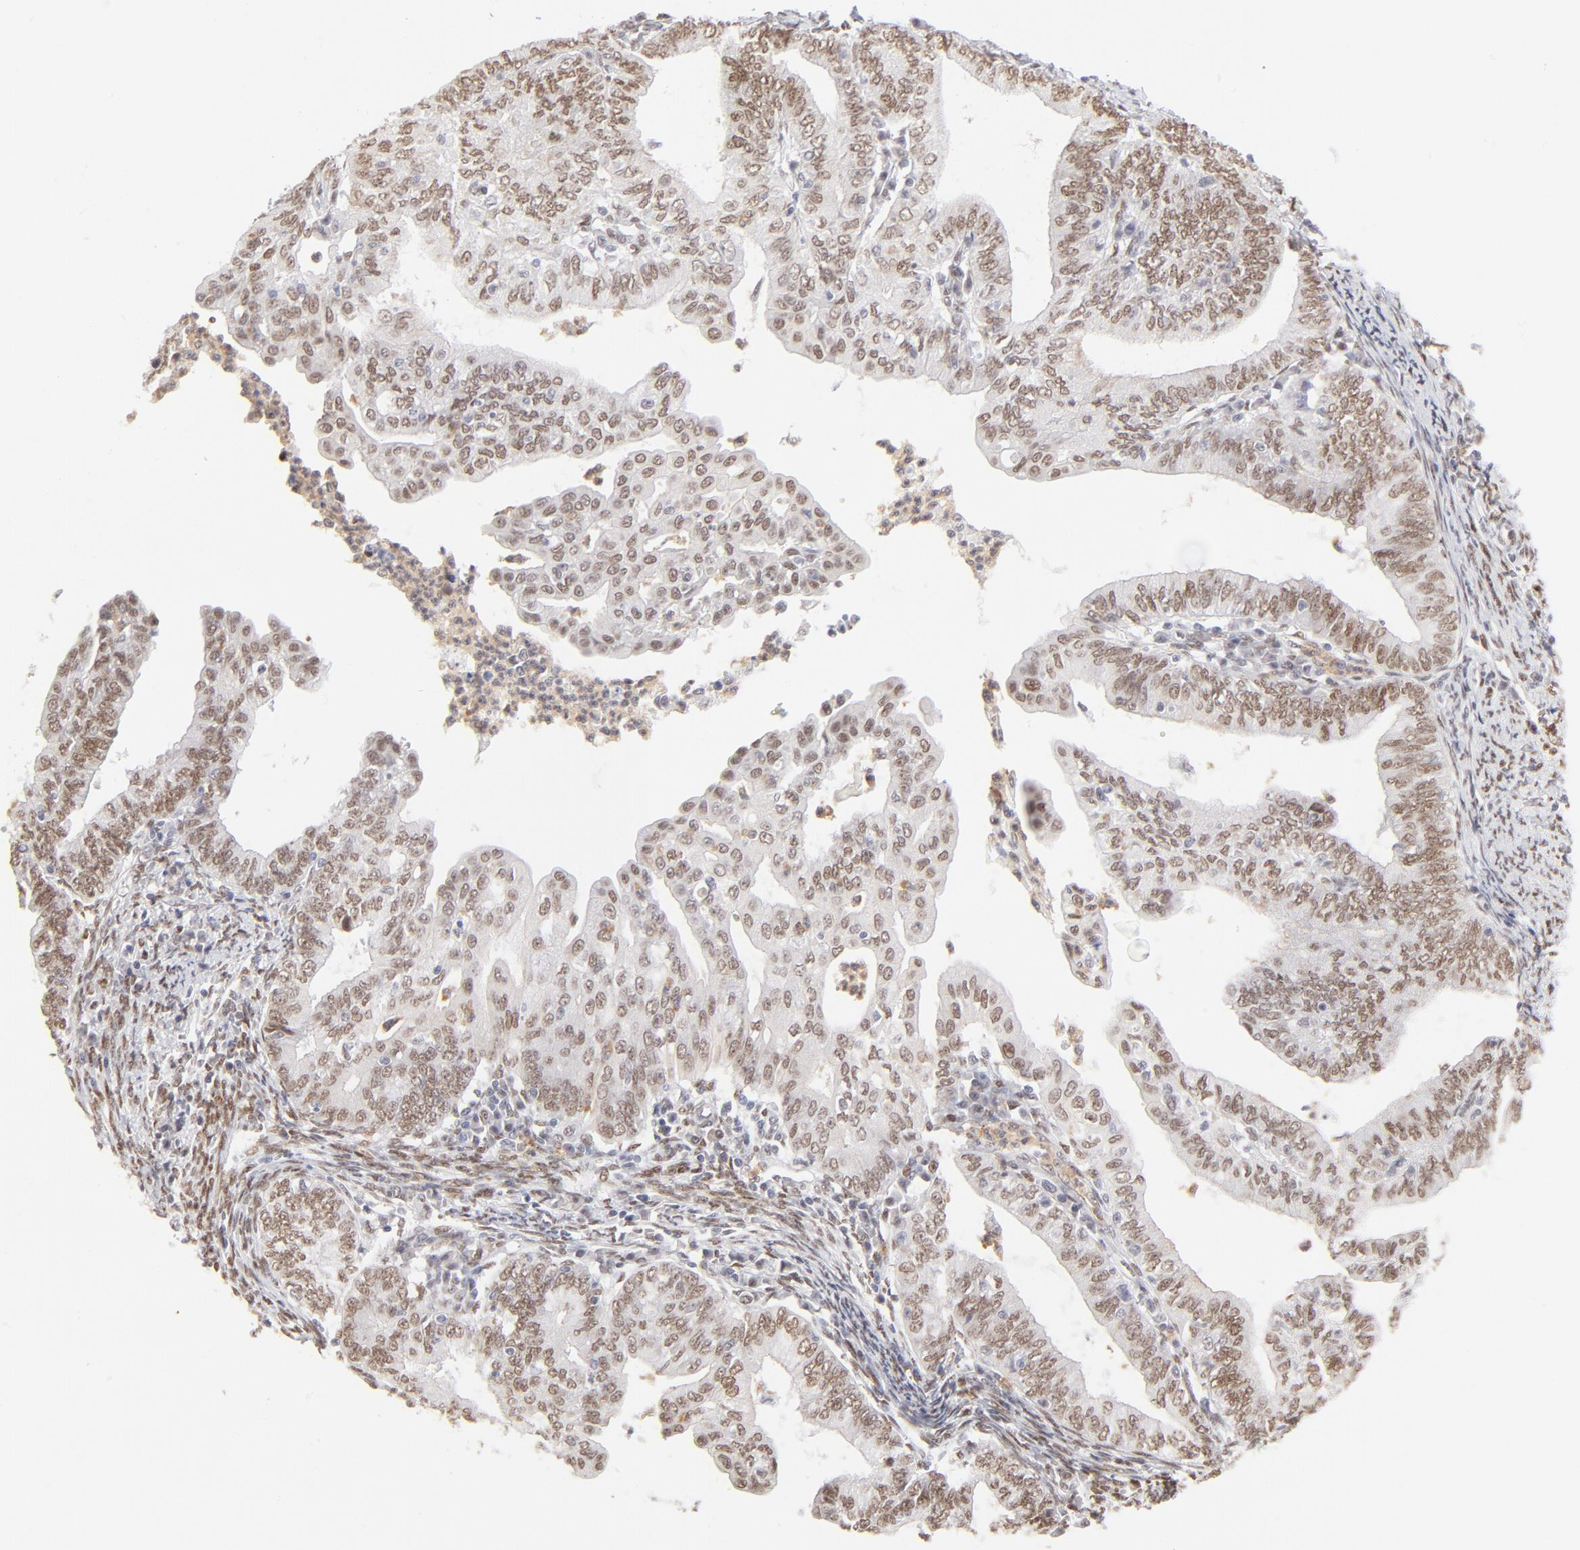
{"staining": {"intensity": "moderate", "quantity": ">75%", "location": "nuclear"}, "tissue": "endometrial cancer", "cell_type": "Tumor cells", "image_type": "cancer", "snomed": [{"axis": "morphology", "description": "Adenocarcinoma, NOS"}, {"axis": "topography", "description": "Endometrium"}], "caption": "A histopathology image showing moderate nuclear staining in about >75% of tumor cells in endometrial adenocarcinoma, as visualized by brown immunohistochemical staining.", "gene": "PBX1", "patient": {"sex": "female", "age": 66}}